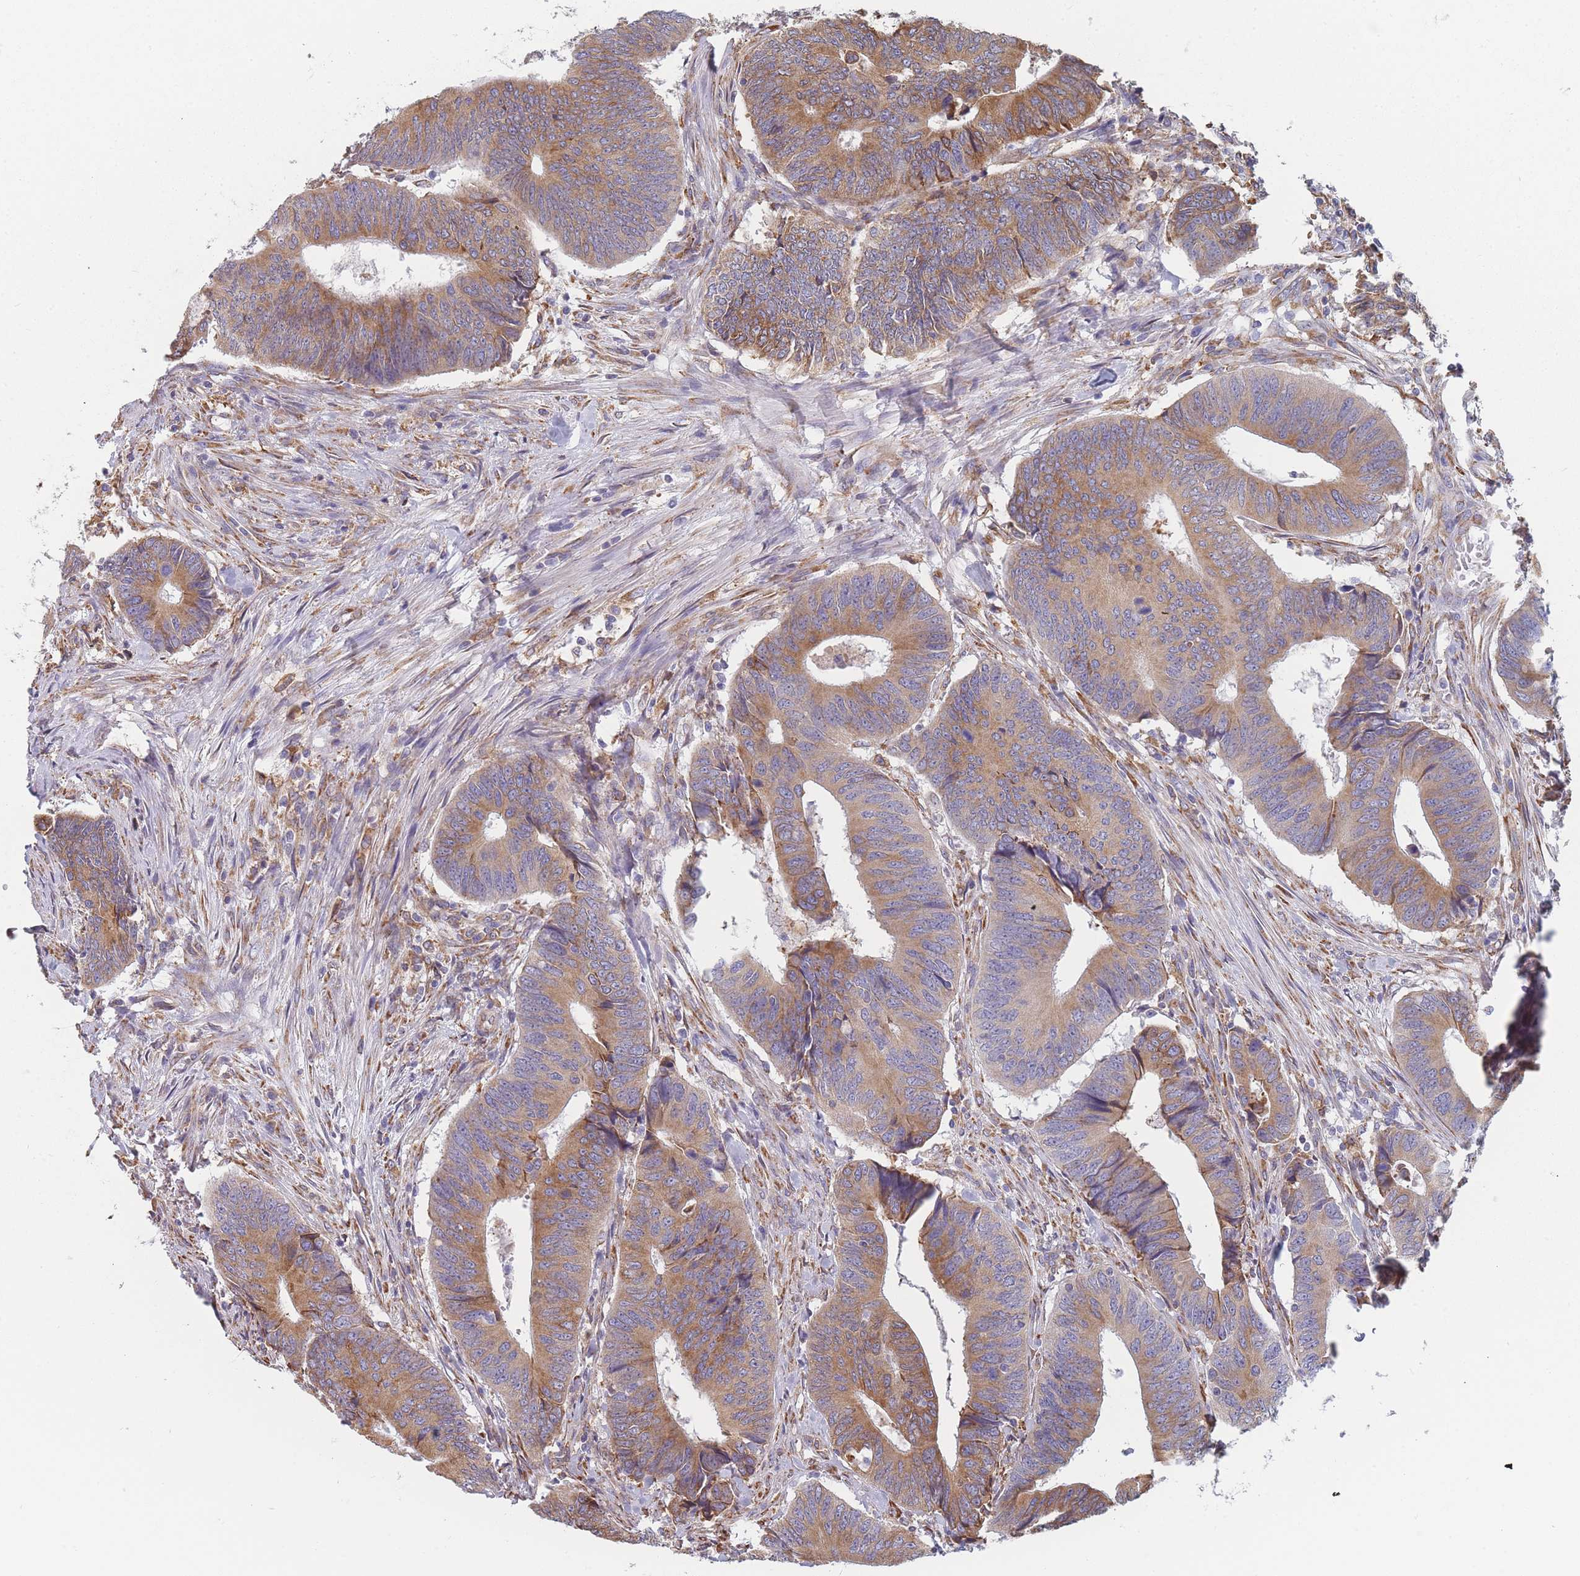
{"staining": {"intensity": "moderate", "quantity": ">75%", "location": "cytoplasmic/membranous"}, "tissue": "colorectal cancer", "cell_type": "Tumor cells", "image_type": "cancer", "snomed": [{"axis": "morphology", "description": "Adenocarcinoma, NOS"}, {"axis": "topography", "description": "Colon"}], "caption": "Moderate cytoplasmic/membranous expression is seen in about >75% of tumor cells in colorectal cancer. The staining is performed using DAB (3,3'-diaminobenzidine) brown chromogen to label protein expression. The nuclei are counter-stained blue using hematoxylin.", "gene": "OR7C2", "patient": {"sex": "male", "age": 87}}